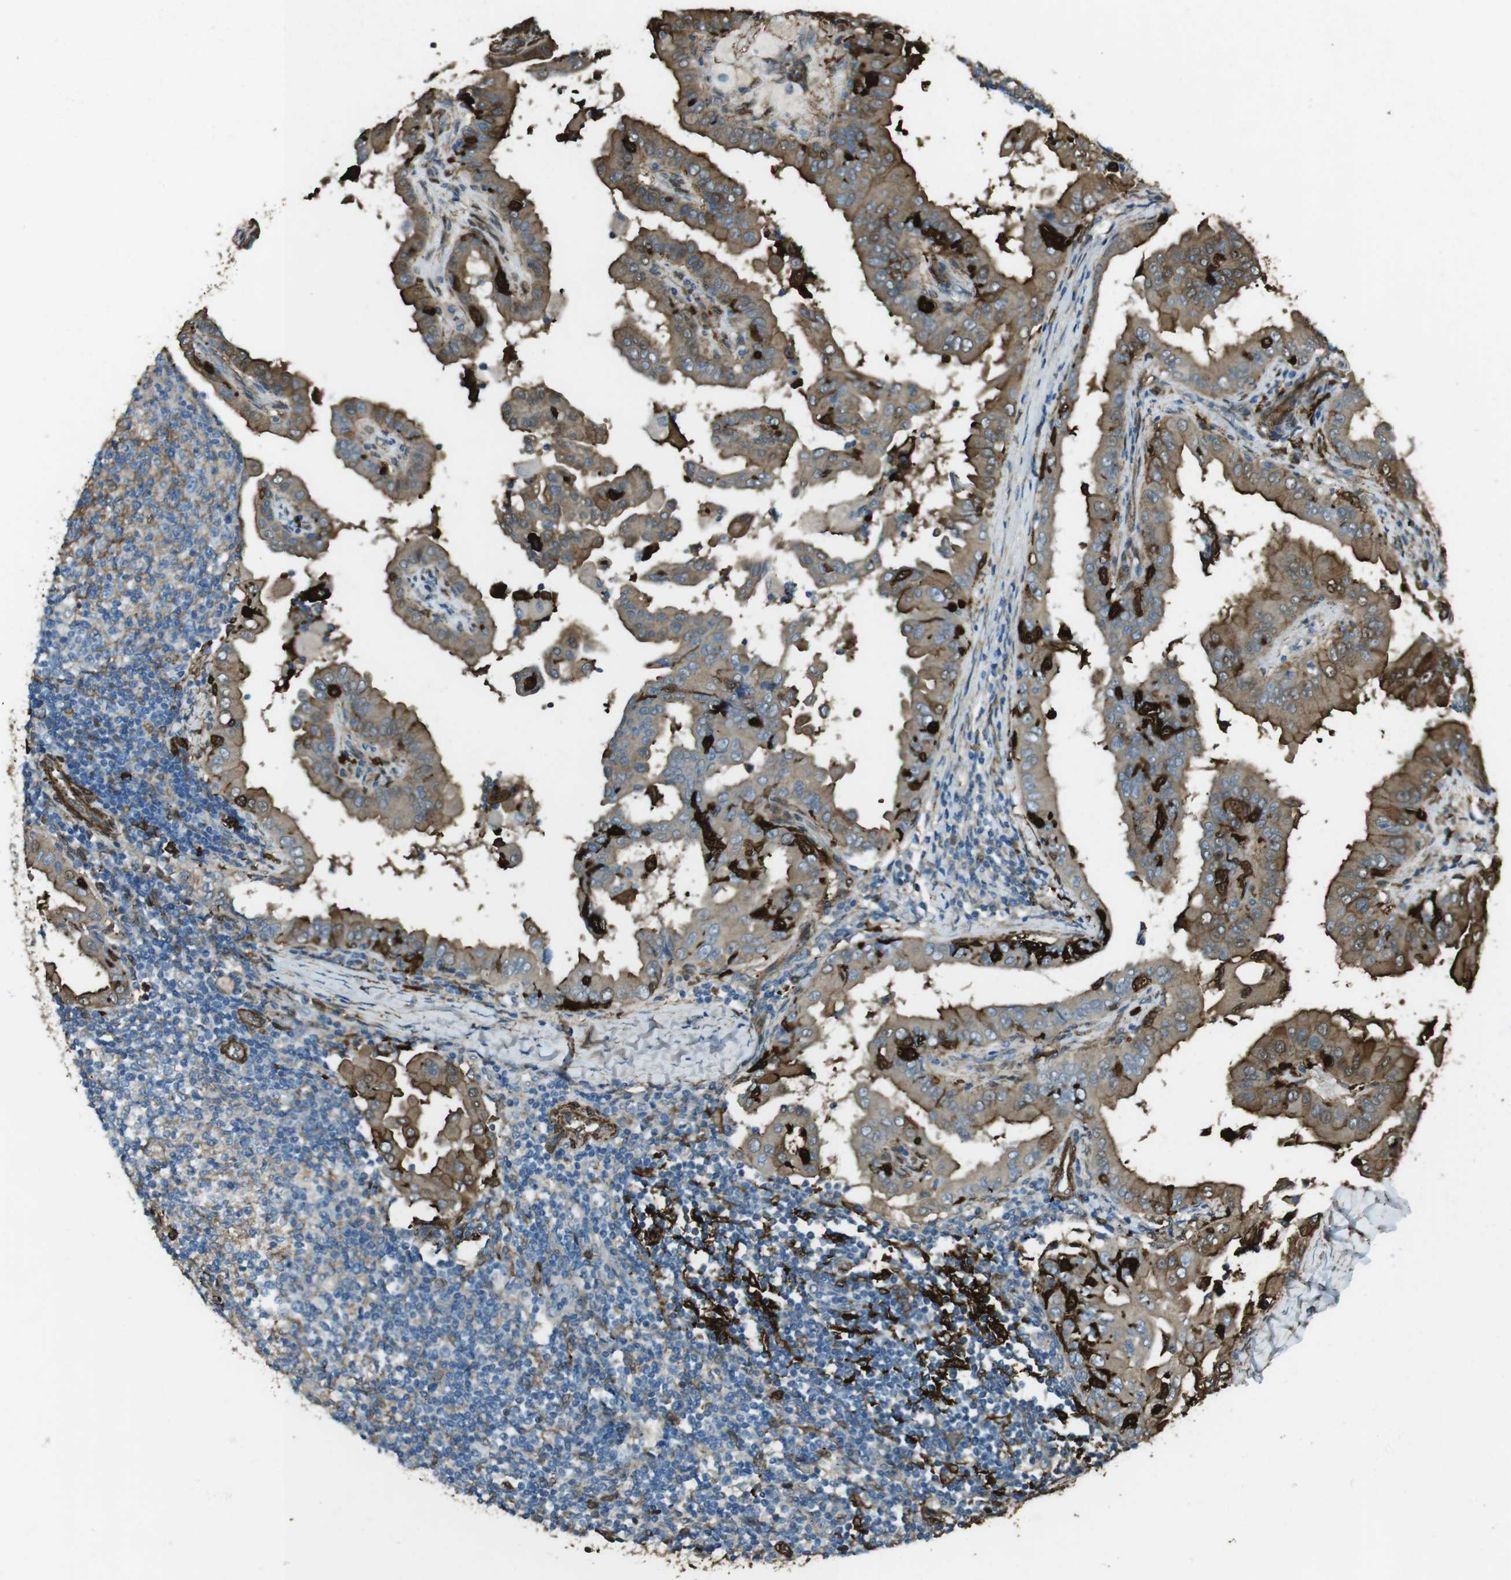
{"staining": {"intensity": "moderate", "quantity": ">75%", "location": "cytoplasmic/membranous"}, "tissue": "thyroid cancer", "cell_type": "Tumor cells", "image_type": "cancer", "snomed": [{"axis": "morphology", "description": "Papillary adenocarcinoma, NOS"}, {"axis": "topography", "description": "Thyroid gland"}], "caption": "Immunohistochemical staining of human papillary adenocarcinoma (thyroid) reveals medium levels of moderate cytoplasmic/membranous protein staining in about >75% of tumor cells. The protein is stained brown, and the nuclei are stained in blue (DAB IHC with brightfield microscopy, high magnification).", "gene": "SFT2D1", "patient": {"sex": "male", "age": 33}}